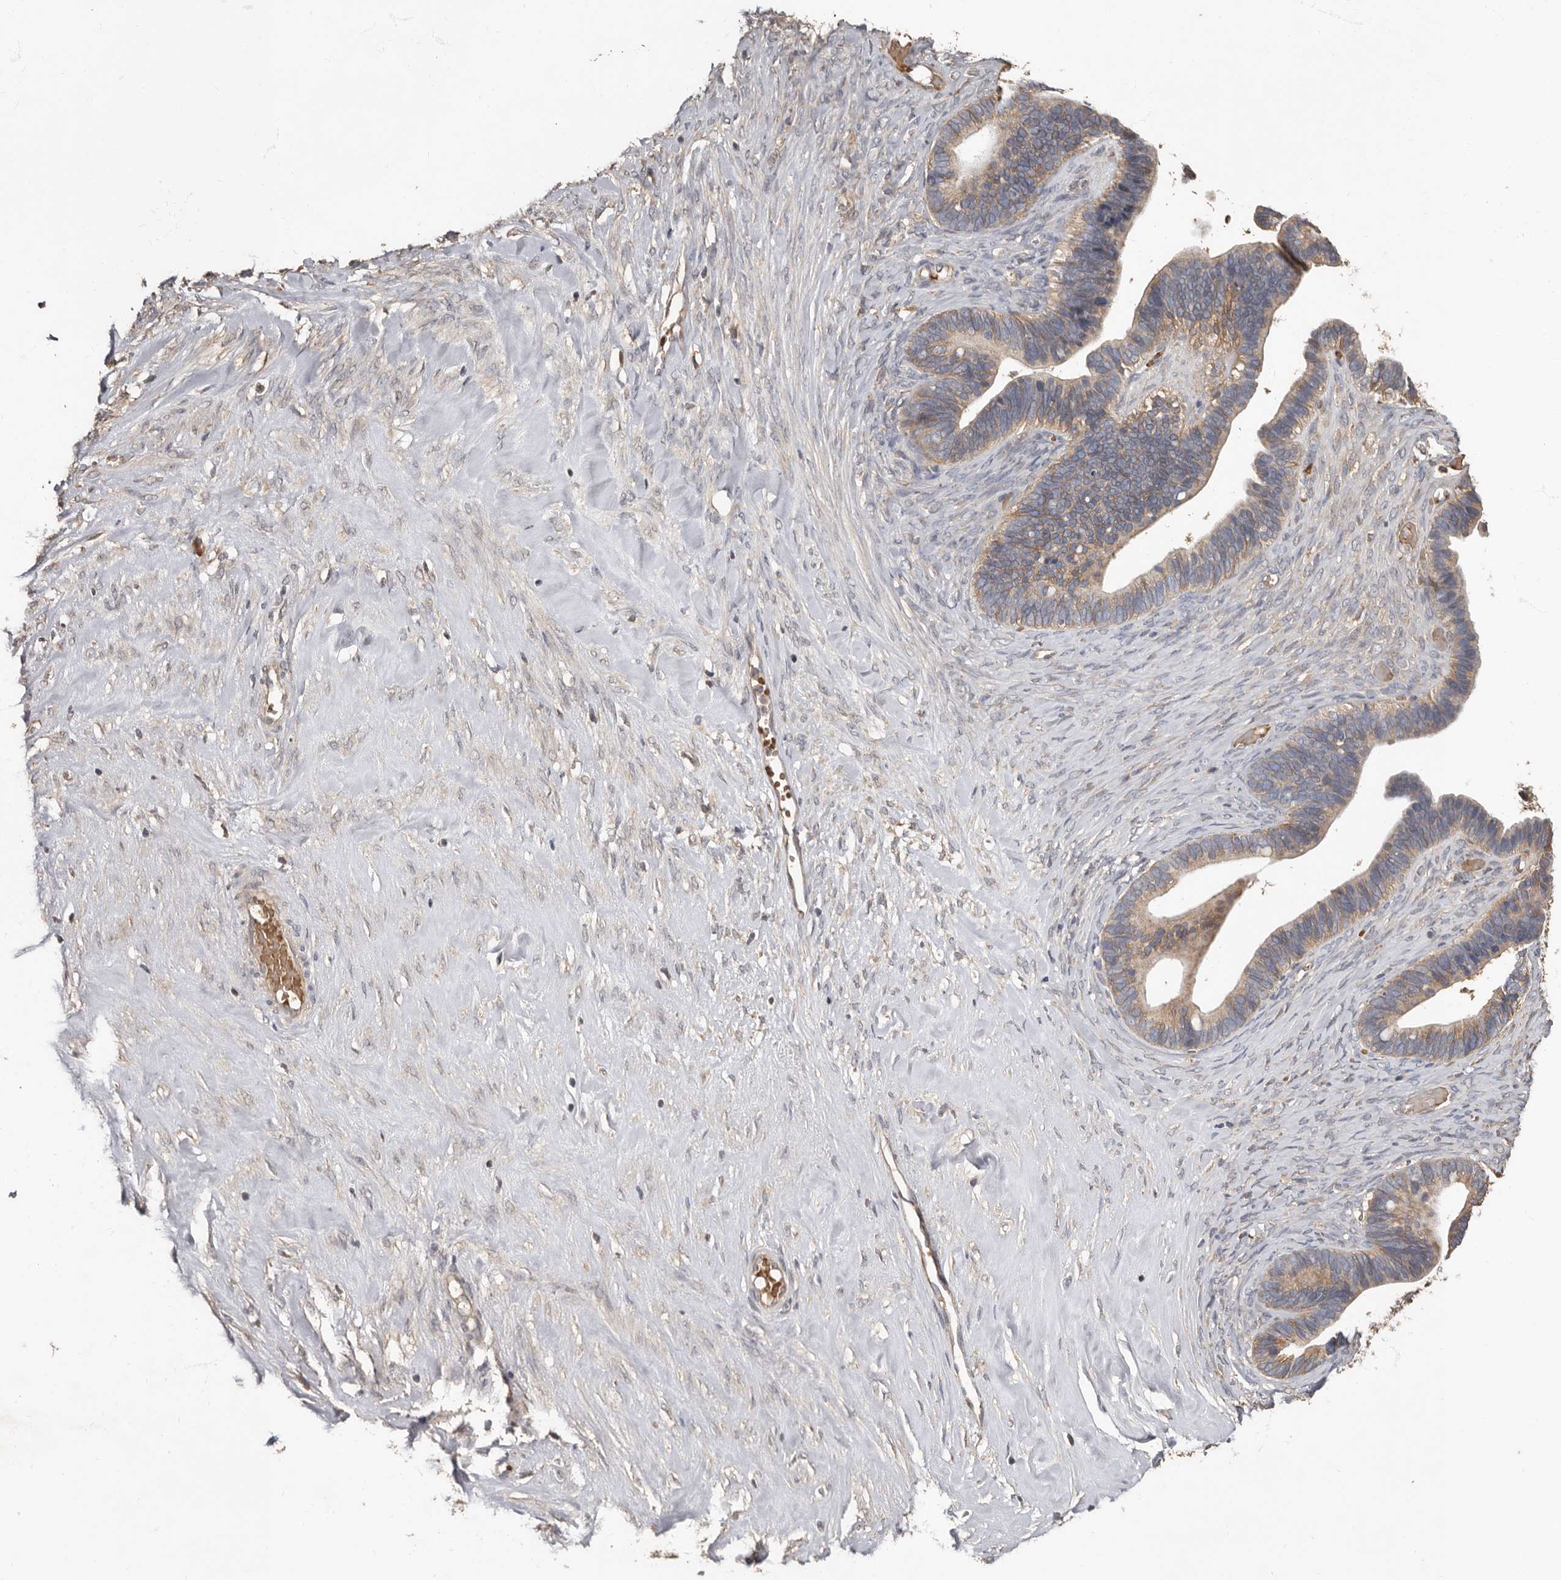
{"staining": {"intensity": "moderate", "quantity": ">75%", "location": "cytoplasmic/membranous"}, "tissue": "ovarian cancer", "cell_type": "Tumor cells", "image_type": "cancer", "snomed": [{"axis": "morphology", "description": "Cystadenocarcinoma, serous, NOS"}, {"axis": "topography", "description": "Ovary"}], "caption": "IHC (DAB (3,3'-diaminobenzidine)) staining of ovarian serous cystadenocarcinoma reveals moderate cytoplasmic/membranous protein expression in about >75% of tumor cells.", "gene": "KIF26B", "patient": {"sex": "female", "age": 56}}